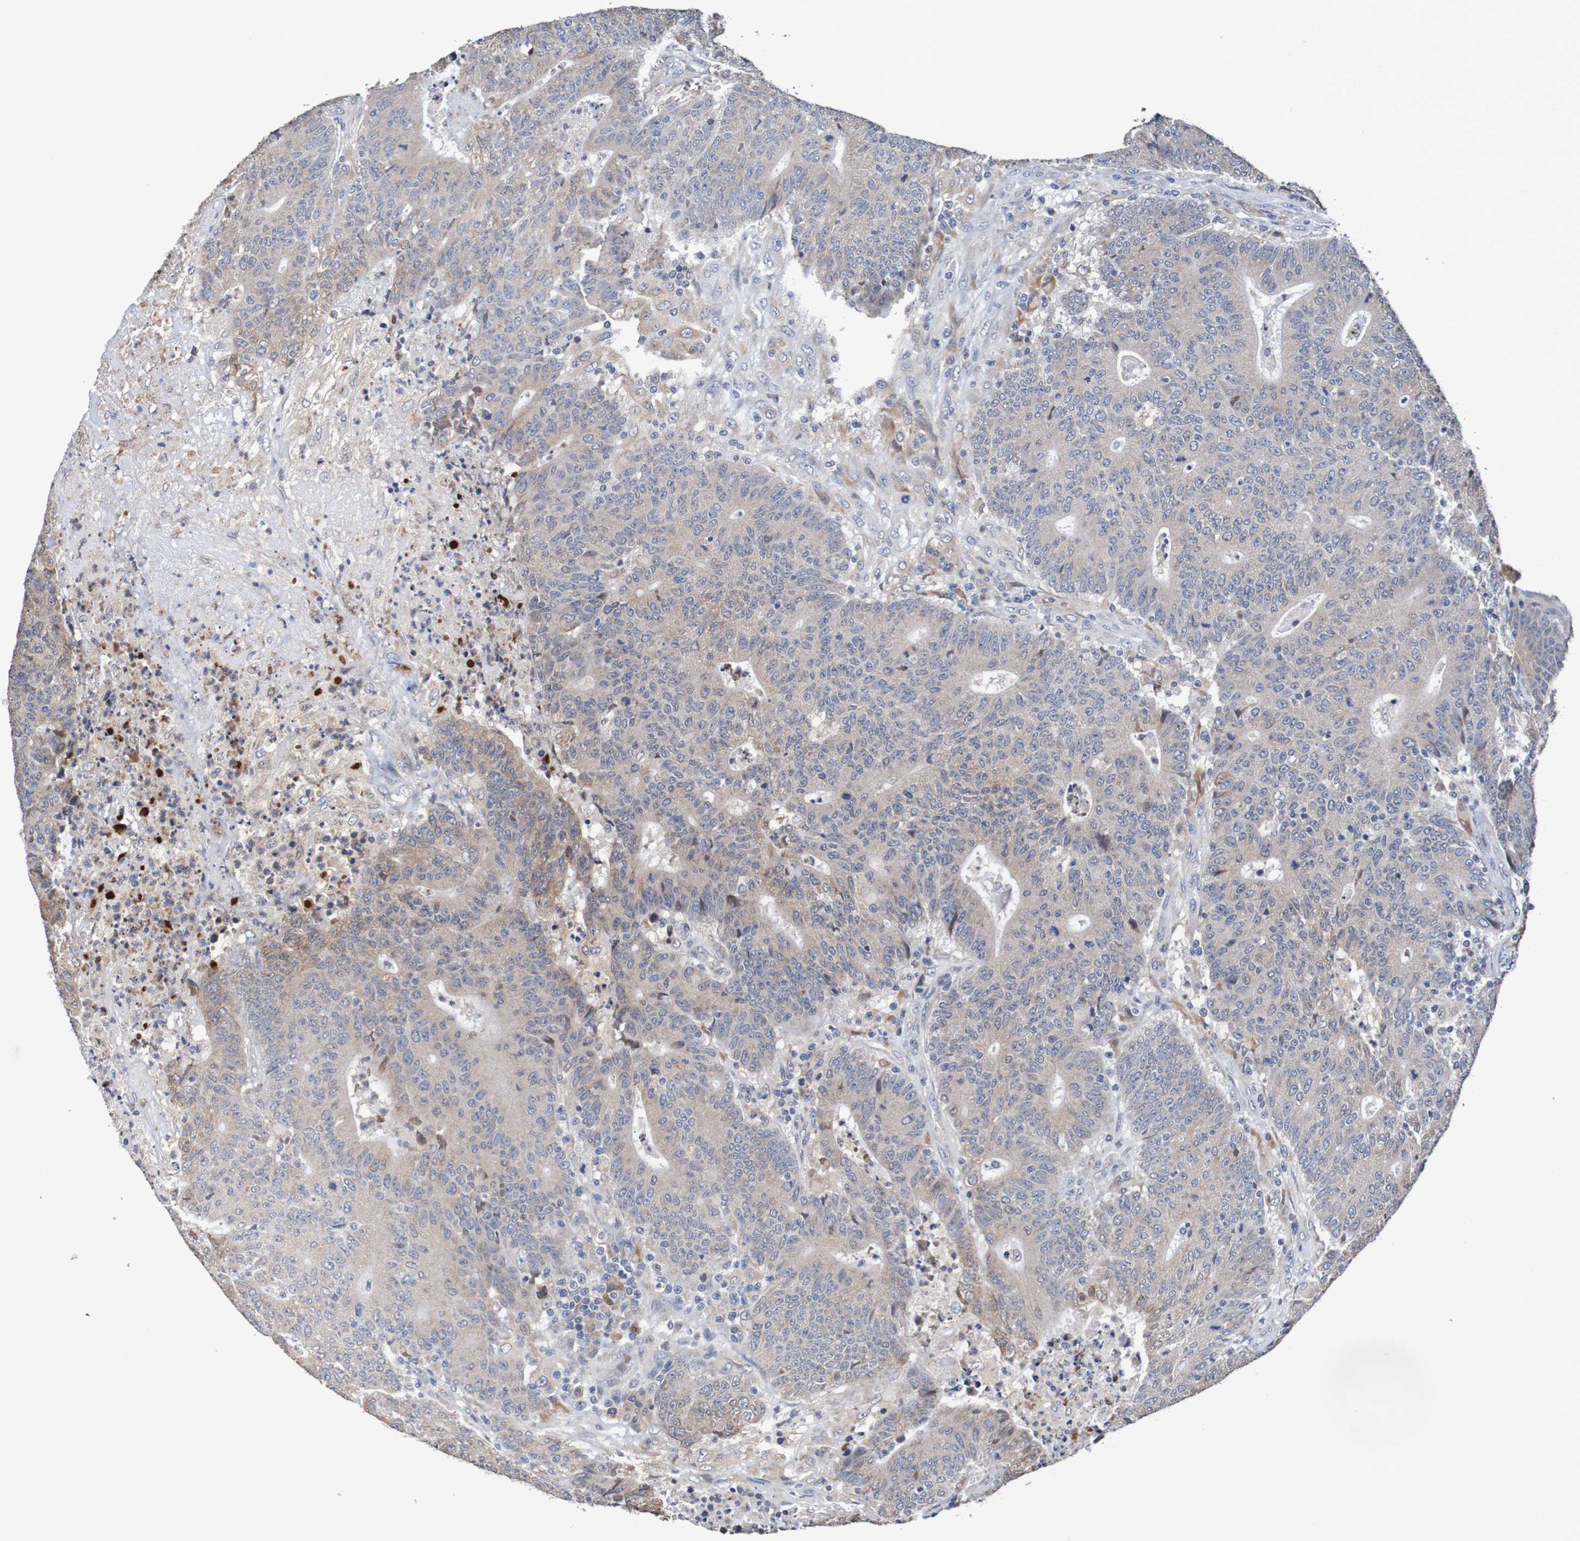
{"staining": {"intensity": "weak", "quantity": ">75%", "location": "cytoplasmic/membranous"}, "tissue": "colorectal cancer", "cell_type": "Tumor cells", "image_type": "cancer", "snomed": [{"axis": "morphology", "description": "Normal tissue, NOS"}, {"axis": "morphology", "description": "Adenocarcinoma, NOS"}, {"axis": "topography", "description": "Colon"}], "caption": "Adenocarcinoma (colorectal) stained with a brown dye displays weak cytoplasmic/membranous positive staining in about >75% of tumor cells.", "gene": "FIBP", "patient": {"sex": "female", "age": 75}}